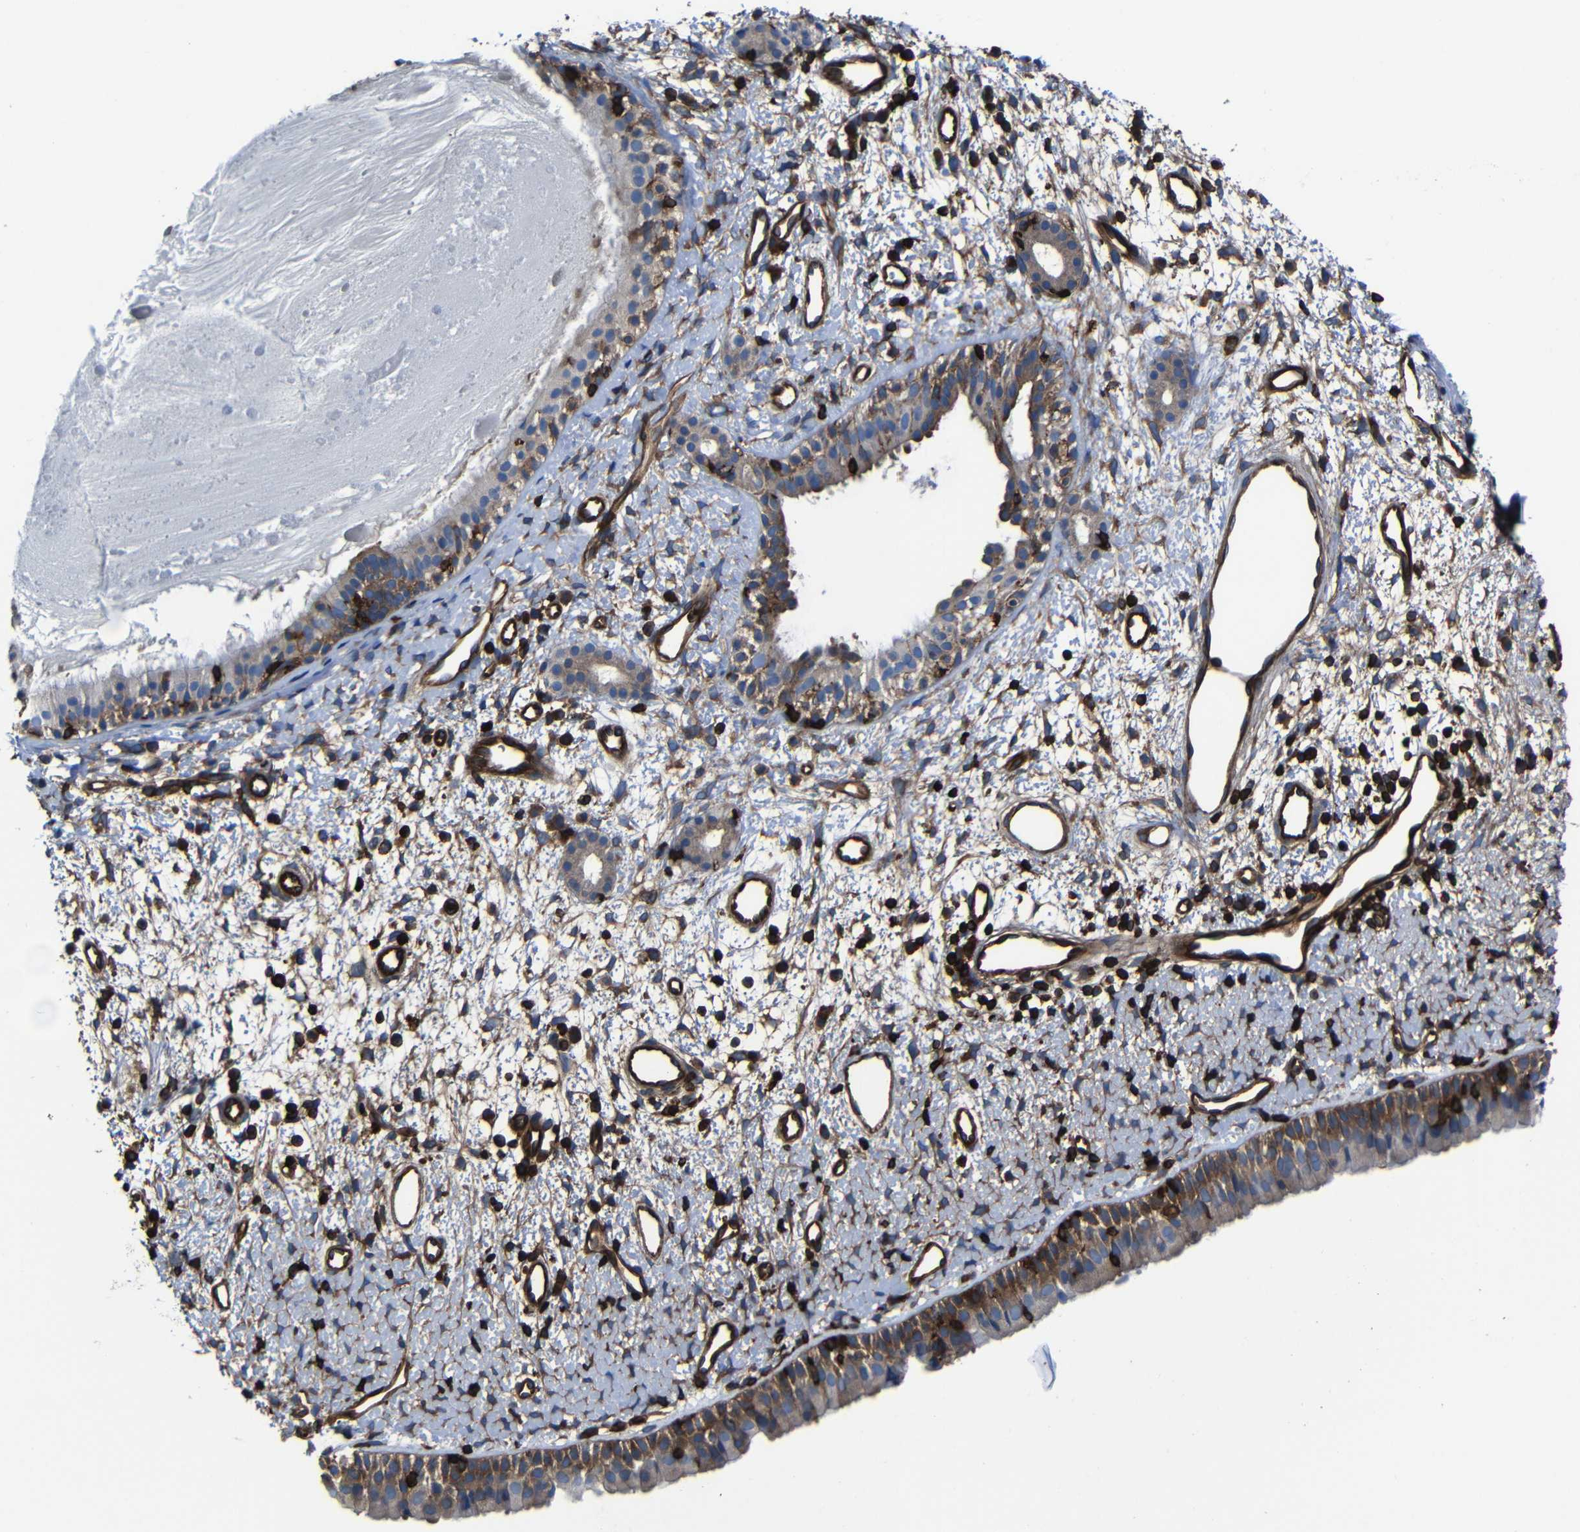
{"staining": {"intensity": "moderate", "quantity": "25%-75%", "location": "cytoplasmic/membranous"}, "tissue": "nasopharynx", "cell_type": "Respiratory epithelial cells", "image_type": "normal", "snomed": [{"axis": "morphology", "description": "Normal tissue, NOS"}, {"axis": "topography", "description": "Nasopharynx"}], "caption": "Brown immunohistochemical staining in normal nasopharynx demonstrates moderate cytoplasmic/membranous positivity in approximately 25%-75% of respiratory epithelial cells. Immunohistochemistry stains the protein of interest in brown and the nuclei are stained blue.", "gene": "ARHGEF1", "patient": {"sex": "male", "age": 22}}